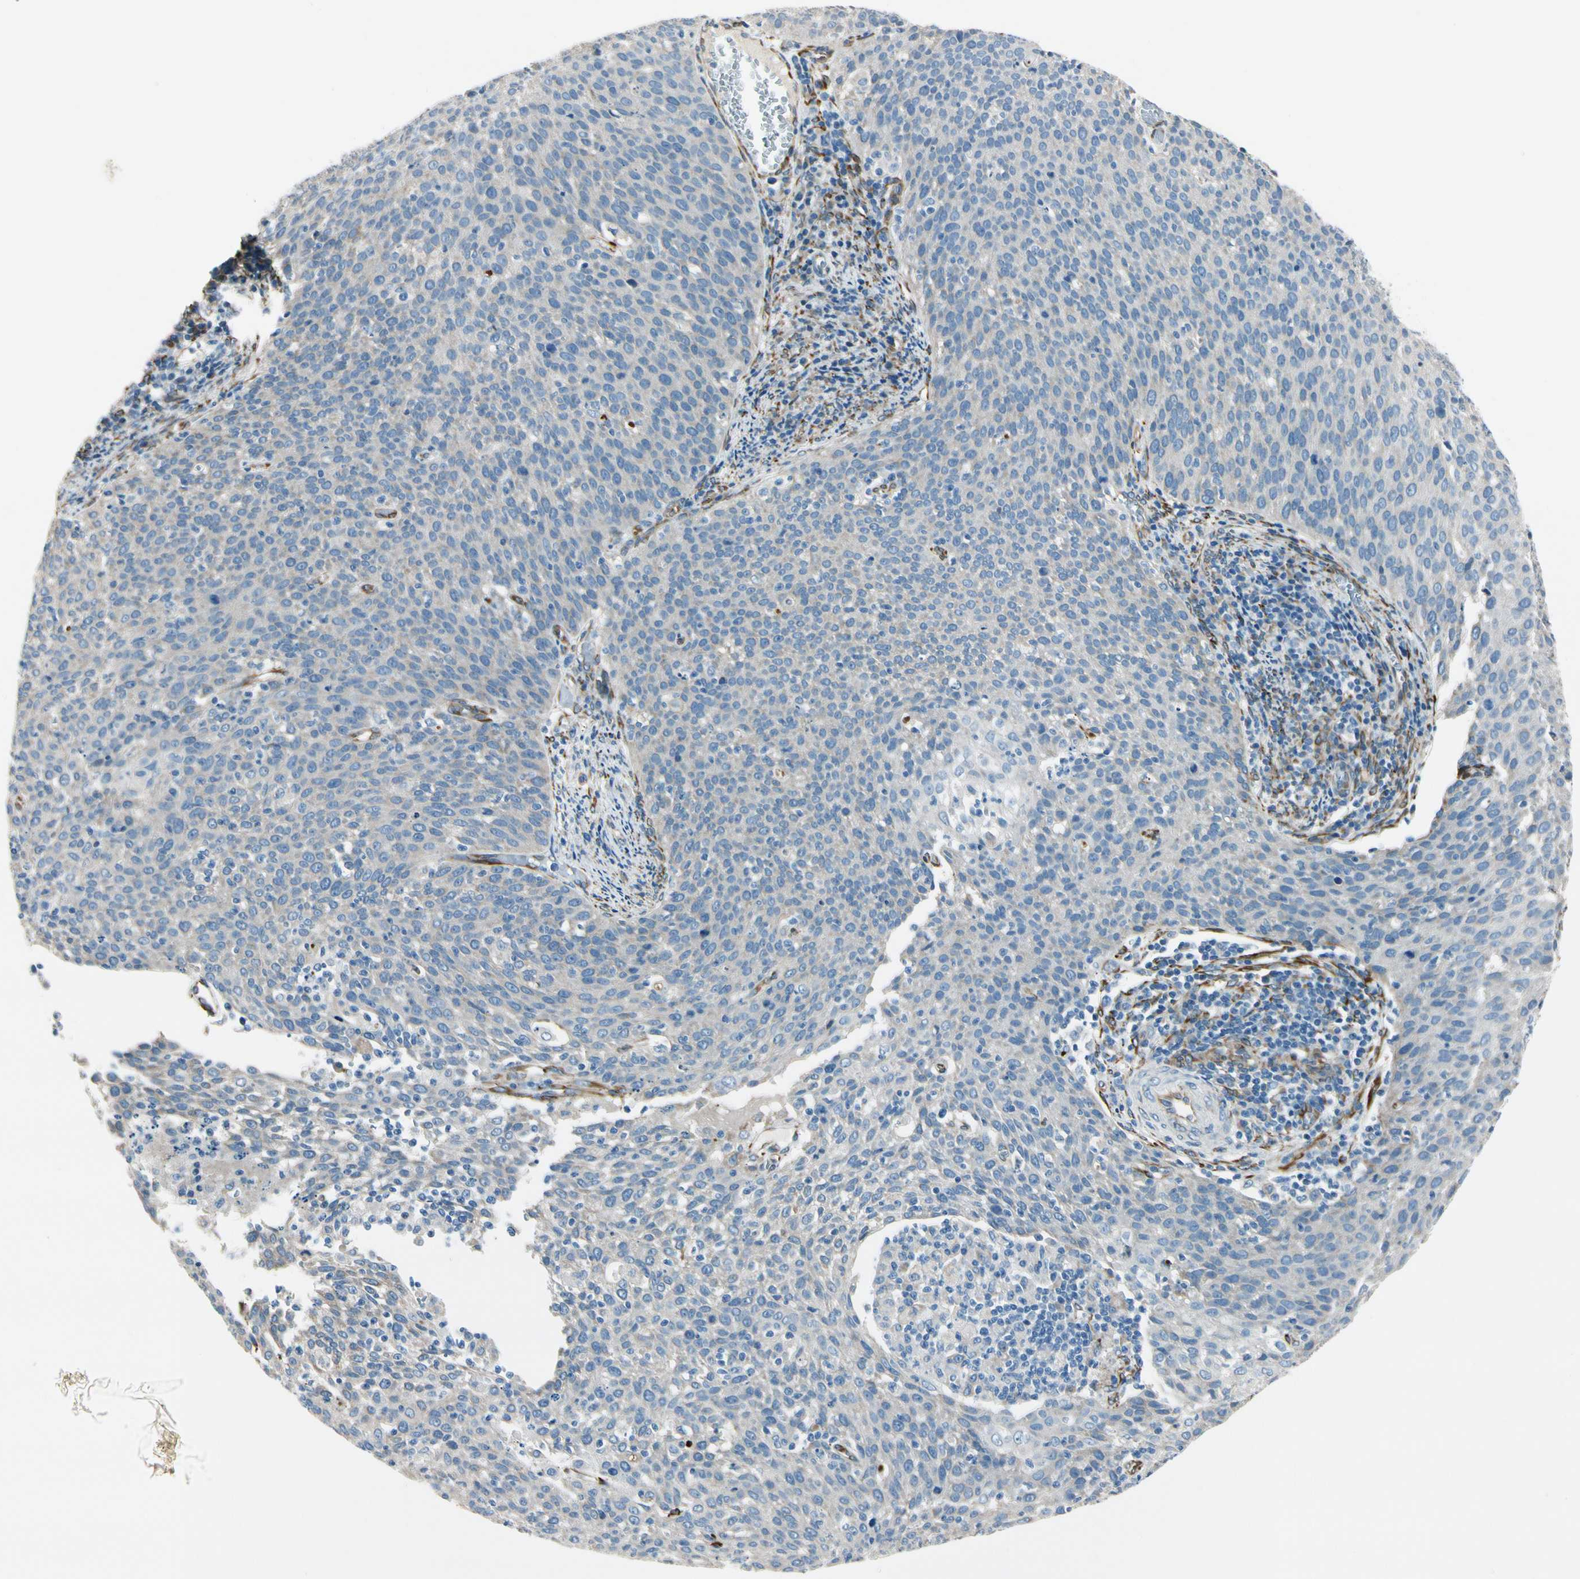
{"staining": {"intensity": "weak", "quantity": ">75%", "location": "cytoplasmic/membranous"}, "tissue": "cervical cancer", "cell_type": "Tumor cells", "image_type": "cancer", "snomed": [{"axis": "morphology", "description": "Squamous cell carcinoma, NOS"}, {"axis": "topography", "description": "Cervix"}], "caption": "A photomicrograph of human squamous cell carcinoma (cervical) stained for a protein displays weak cytoplasmic/membranous brown staining in tumor cells.", "gene": "FKBP7", "patient": {"sex": "female", "age": 38}}